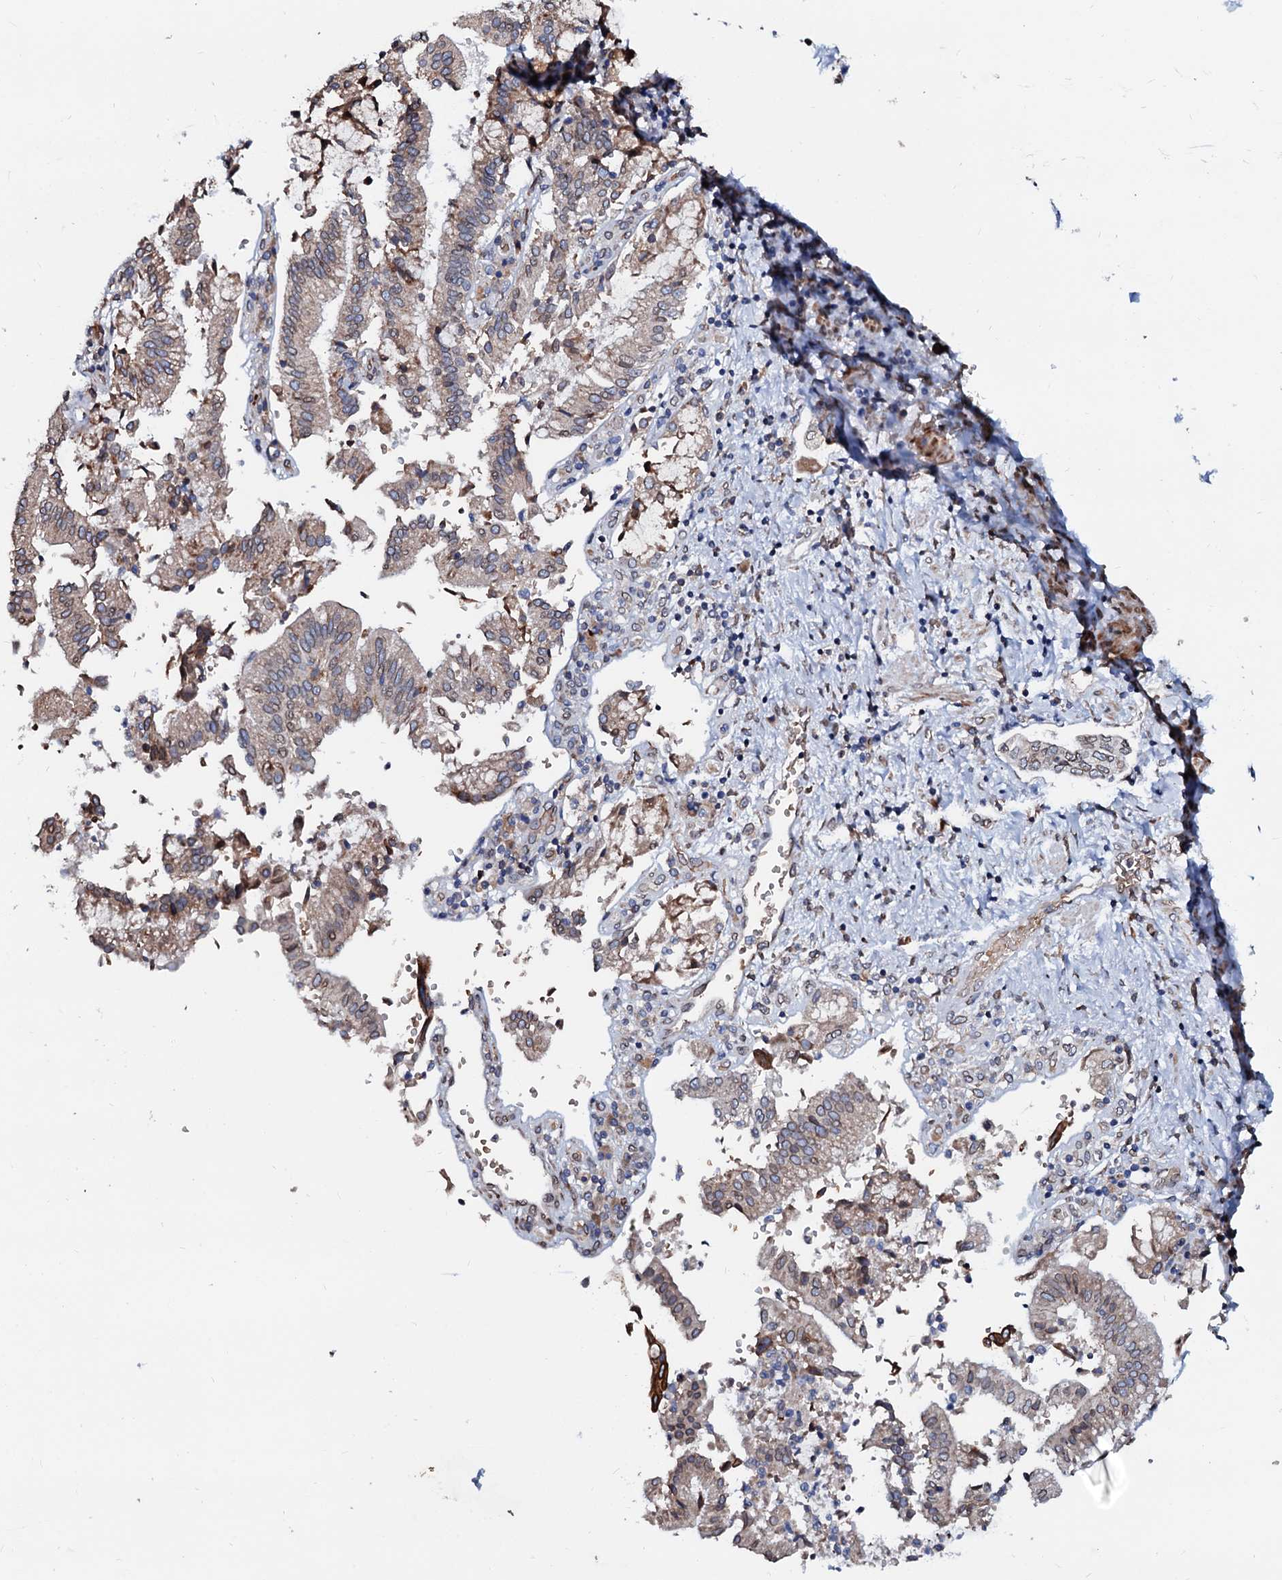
{"staining": {"intensity": "moderate", "quantity": "<25%", "location": "cytoplasmic/membranous,nuclear"}, "tissue": "pancreatic cancer", "cell_type": "Tumor cells", "image_type": "cancer", "snomed": [{"axis": "morphology", "description": "Adenocarcinoma, NOS"}, {"axis": "topography", "description": "Pancreas"}], "caption": "Pancreatic cancer (adenocarcinoma) stained for a protein (brown) displays moderate cytoplasmic/membranous and nuclear positive staining in approximately <25% of tumor cells.", "gene": "NRP2", "patient": {"sex": "male", "age": 46}}